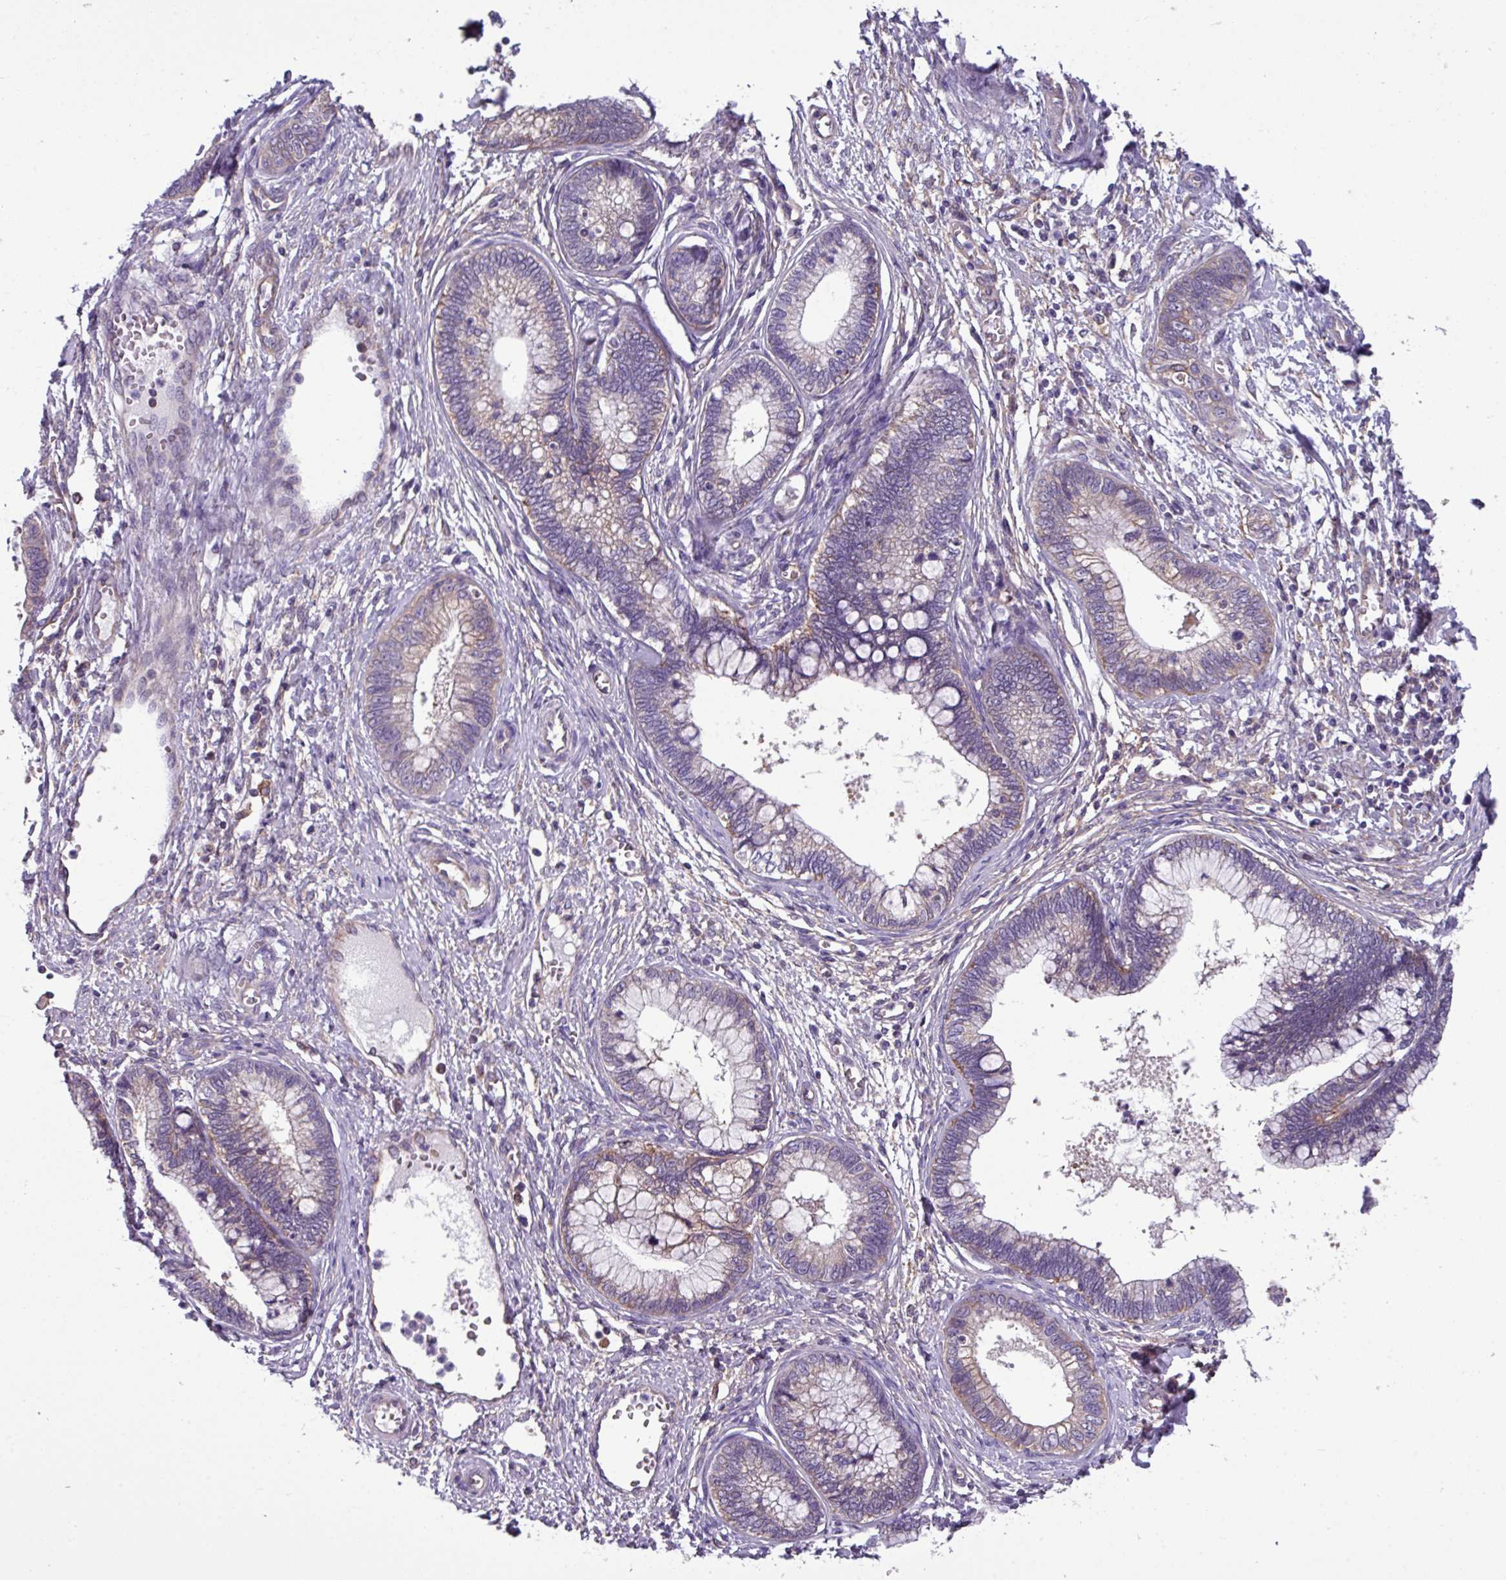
{"staining": {"intensity": "weak", "quantity": "25%-75%", "location": "cytoplasmic/membranous"}, "tissue": "cervical cancer", "cell_type": "Tumor cells", "image_type": "cancer", "snomed": [{"axis": "morphology", "description": "Adenocarcinoma, NOS"}, {"axis": "topography", "description": "Cervix"}], "caption": "Protein expression analysis of human cervical cancer reveals weak cytoplasmic/membranous positivity in approximately 25%-75% of tumor cells. The staining was performed using DAB to visualize the protein expression in brown, while the nuclei were stained in blue with hematoxylin (Magnification: 20x).", "gene": "SLC23A2", "patient": {"sex": "female", "age": 44}}